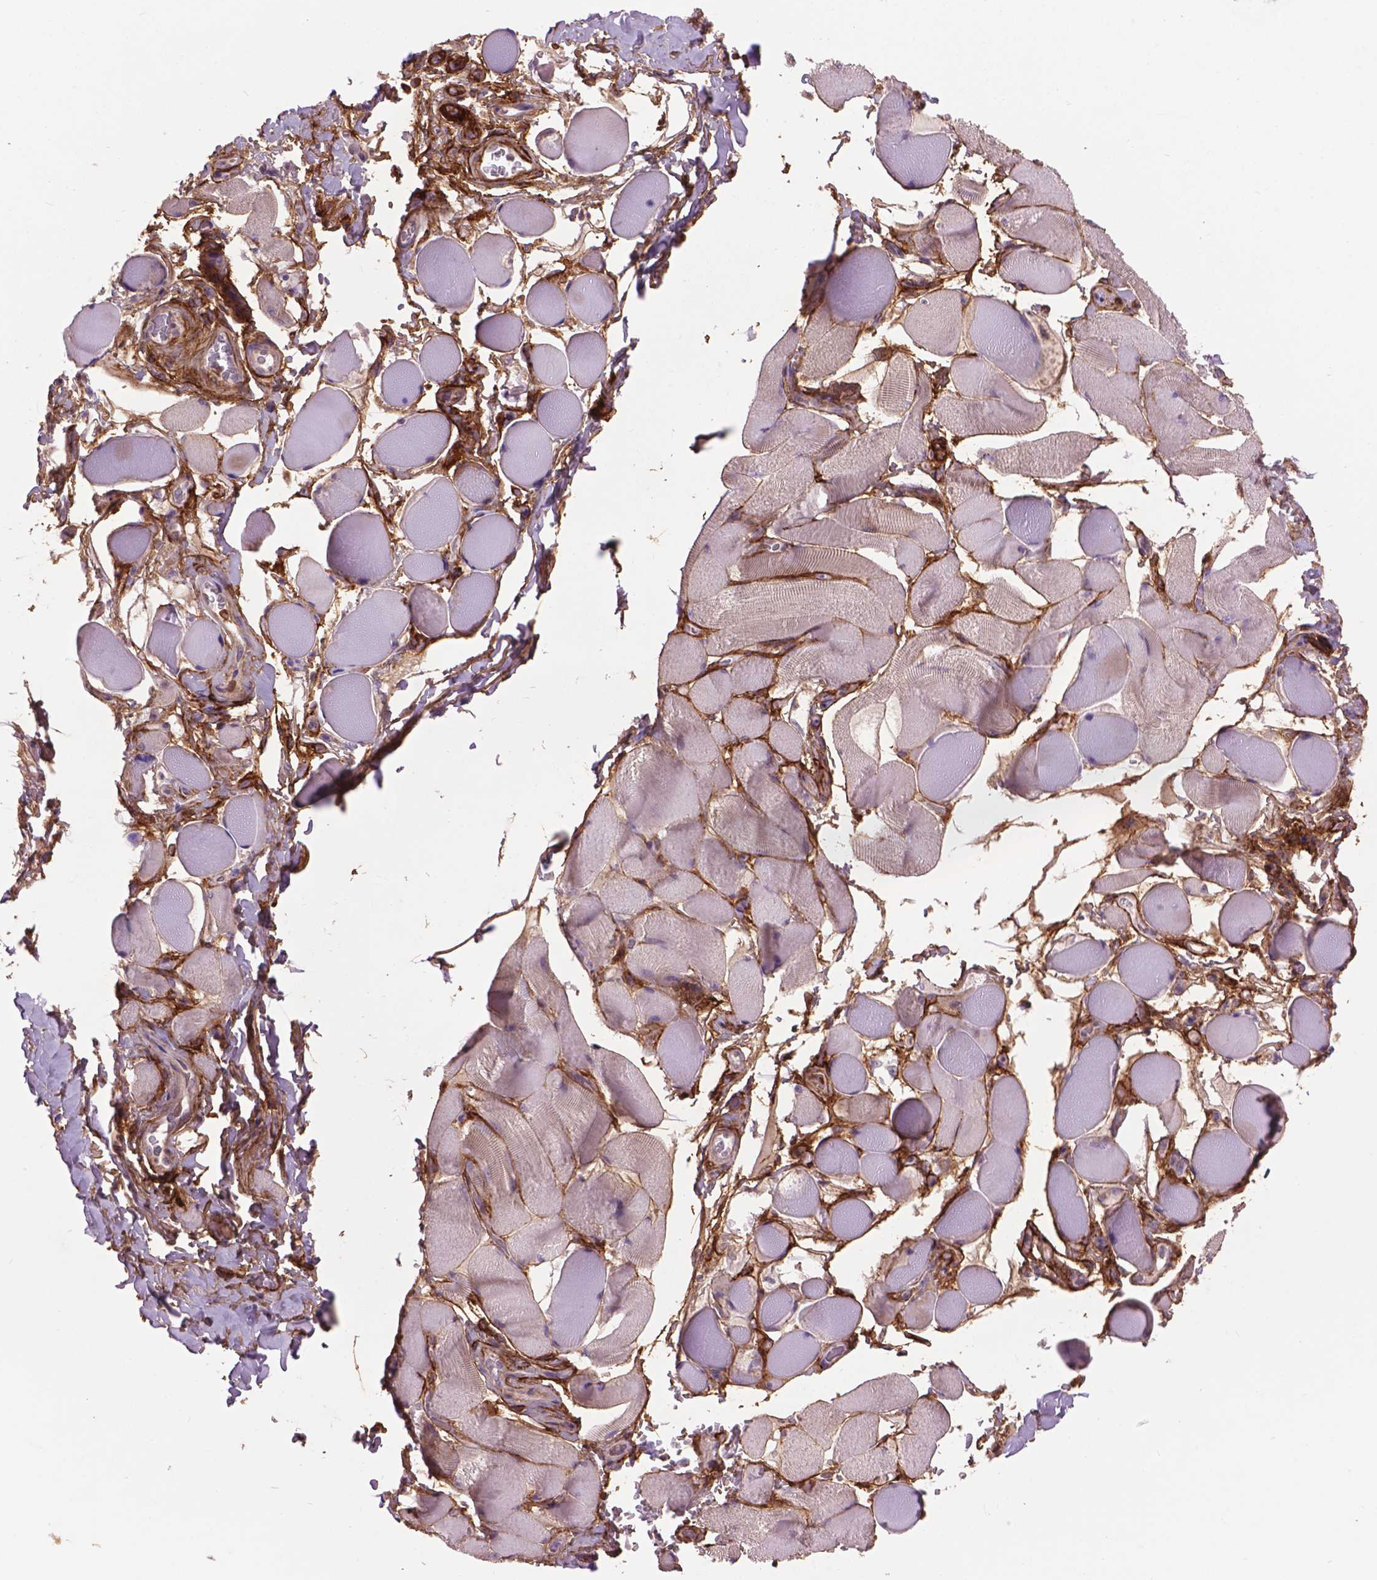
{"staining": {"intensity": "negative", "quantity": "none", "location": "none"}, "tissue": "skeletal muscle", "cell_type": "Myocytes", "image_type": "normal", "snomed": [{"axis": "morphology", "description": "Normal tissue, NOS"}, {"axis": "topography", "description": "Skeletal muscle"}, {"axis": "topography", "description": "Anal"}, {"axis": "topography", "description": "Peripheral nerve tissue"}], "caption": "Immunohistochemistry (IHC) micrograph of normal skeletal muscle: human skeletal muscle stained with DAB displays no significant protein positivity in myocytes. Brightfield microscopy of immunohistochemistry (IHC) stained with DAB (3,3'-diaminobenzidine) (brown) and hematoxylin (blue), captured at high magnification.", "gene": "LRRC3C", "patient": {"sex": "male", "age": 53}}